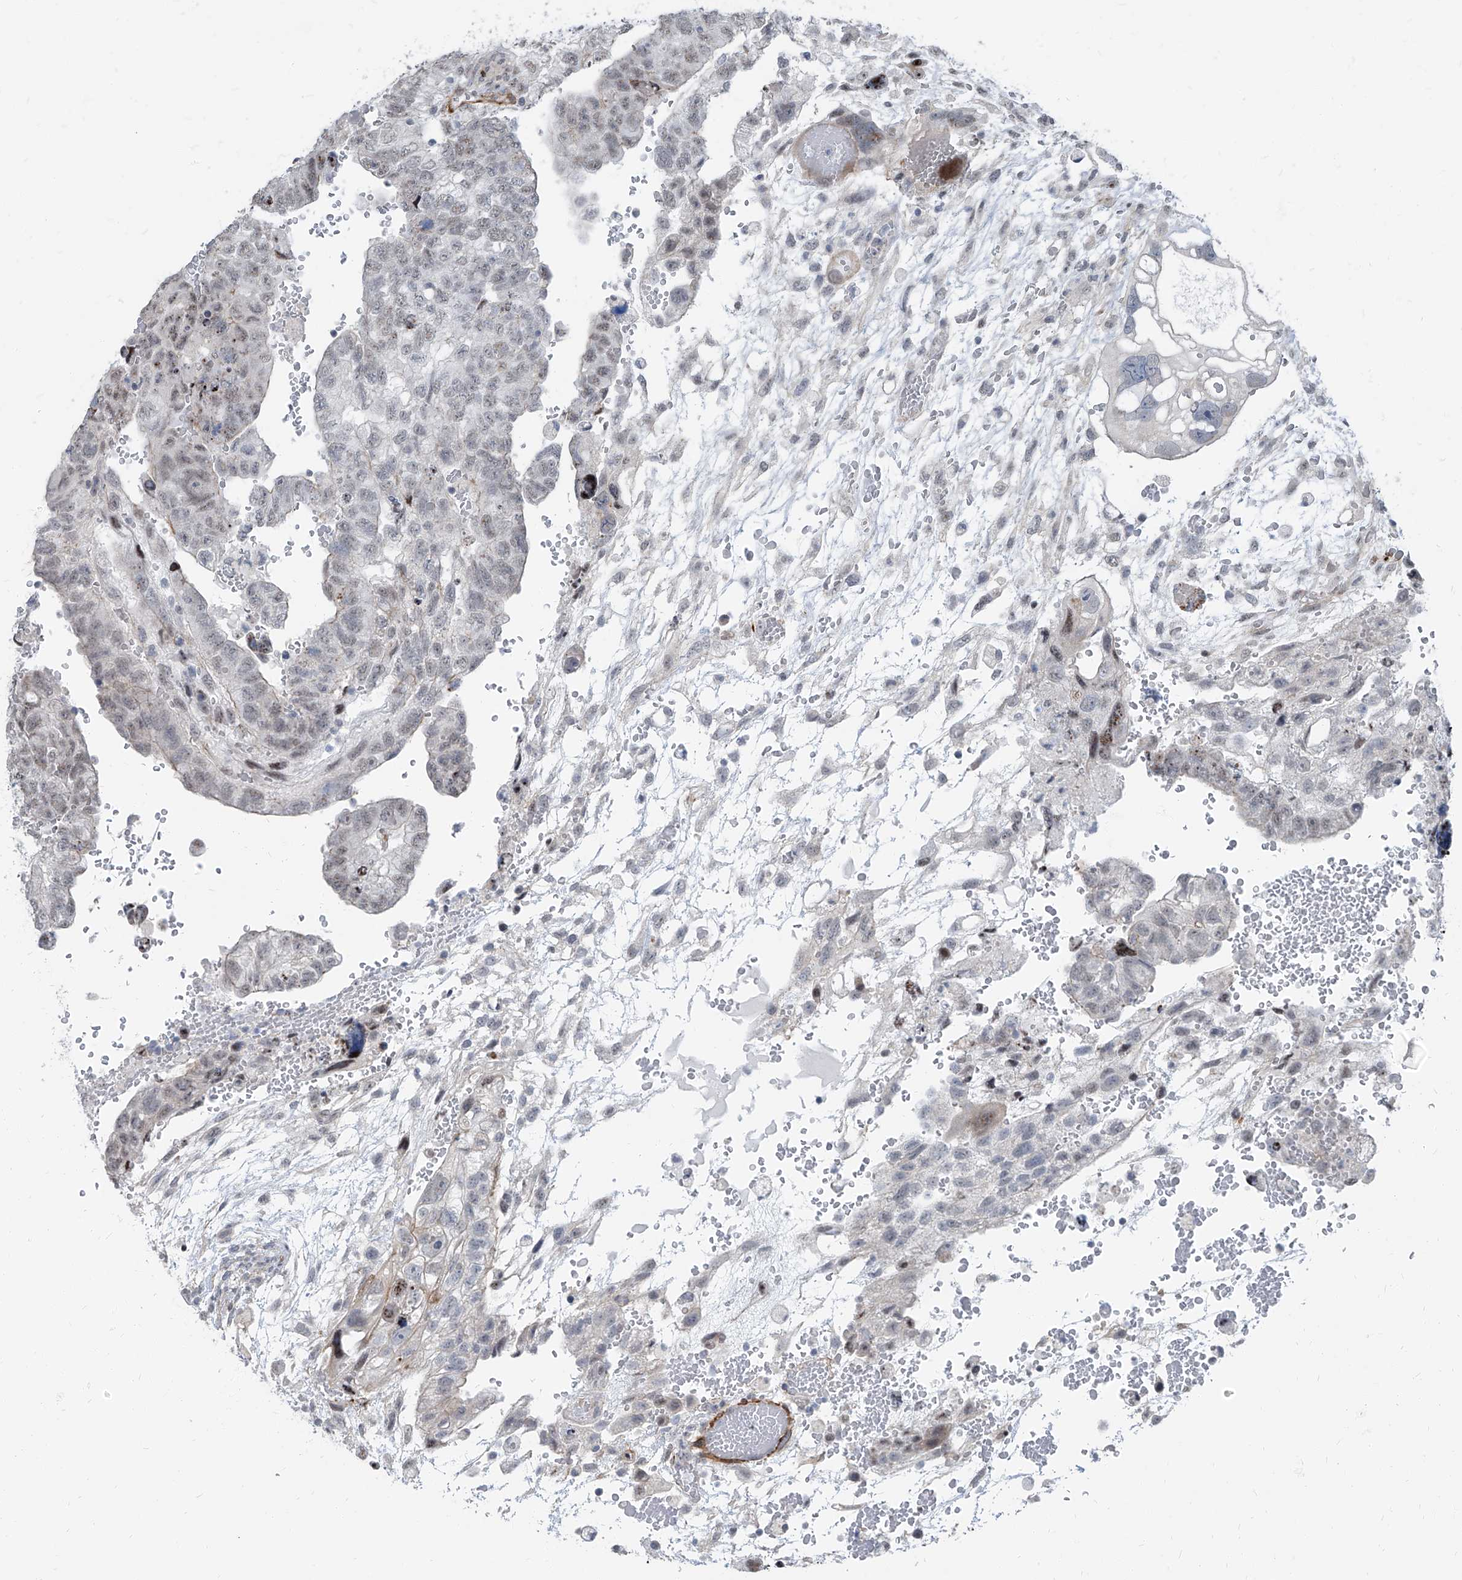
{"staining": {"intensity": "negative", "quantity": "none", "location": "none"}, "tissue": "testis cancer", "cell_type": "Tumor cells", "image_type": "cancer", "snomed": [{"axis": "morphology", "description": "Carcinoma, Embryonal, NOS"}, {"axis": "topography", "description": "Testis"}], "caption": "High magnification brightfield microscopy of testis embryonal carcinoma stained with DAB (3,3'-diaminobenzidine) (brown) and counterstained with hematoxylin (blue): tumor cells show no significant staining.", "gene": "TXLNB", "patient": {"sex": "male", "age": 36}}